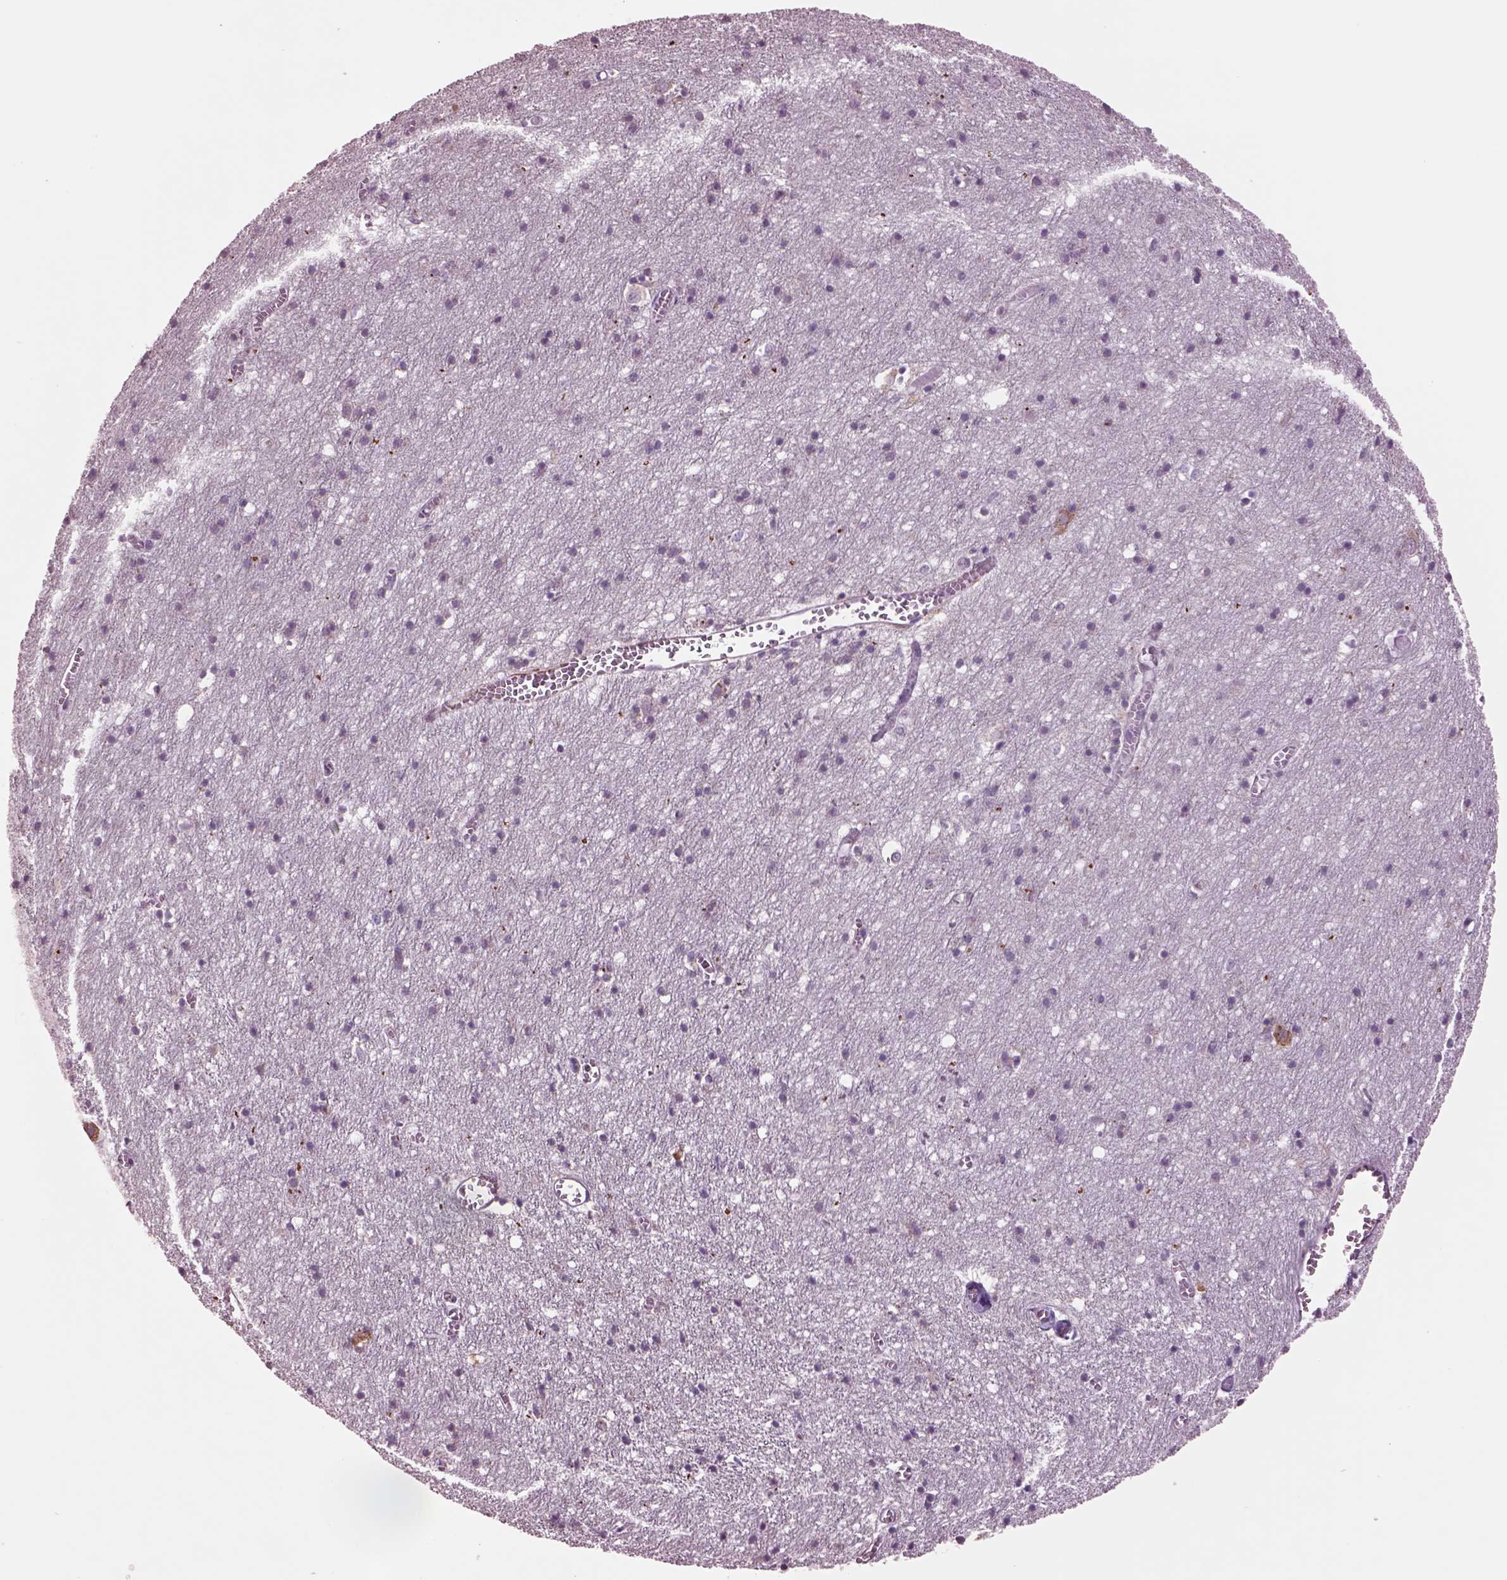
{"staining": {"intensity": "negative", "quantity": "none", "location": "none"}, "tissue": "cerebral cortex", "cell_type": "Endothelial cells", "image_type": "normal", "snomed": [{"axis": "morphology", "description": "Normal tissue, NOS"}, {"axis": "topography", "description": "Cerebral cortex"}], "caption": "The immunohistochemistry histopathology image has no significant expression in endothelial cells of cerebral cortex.", "gene": "SEC23A", "patient": {"sex": "male", "age": 70}}